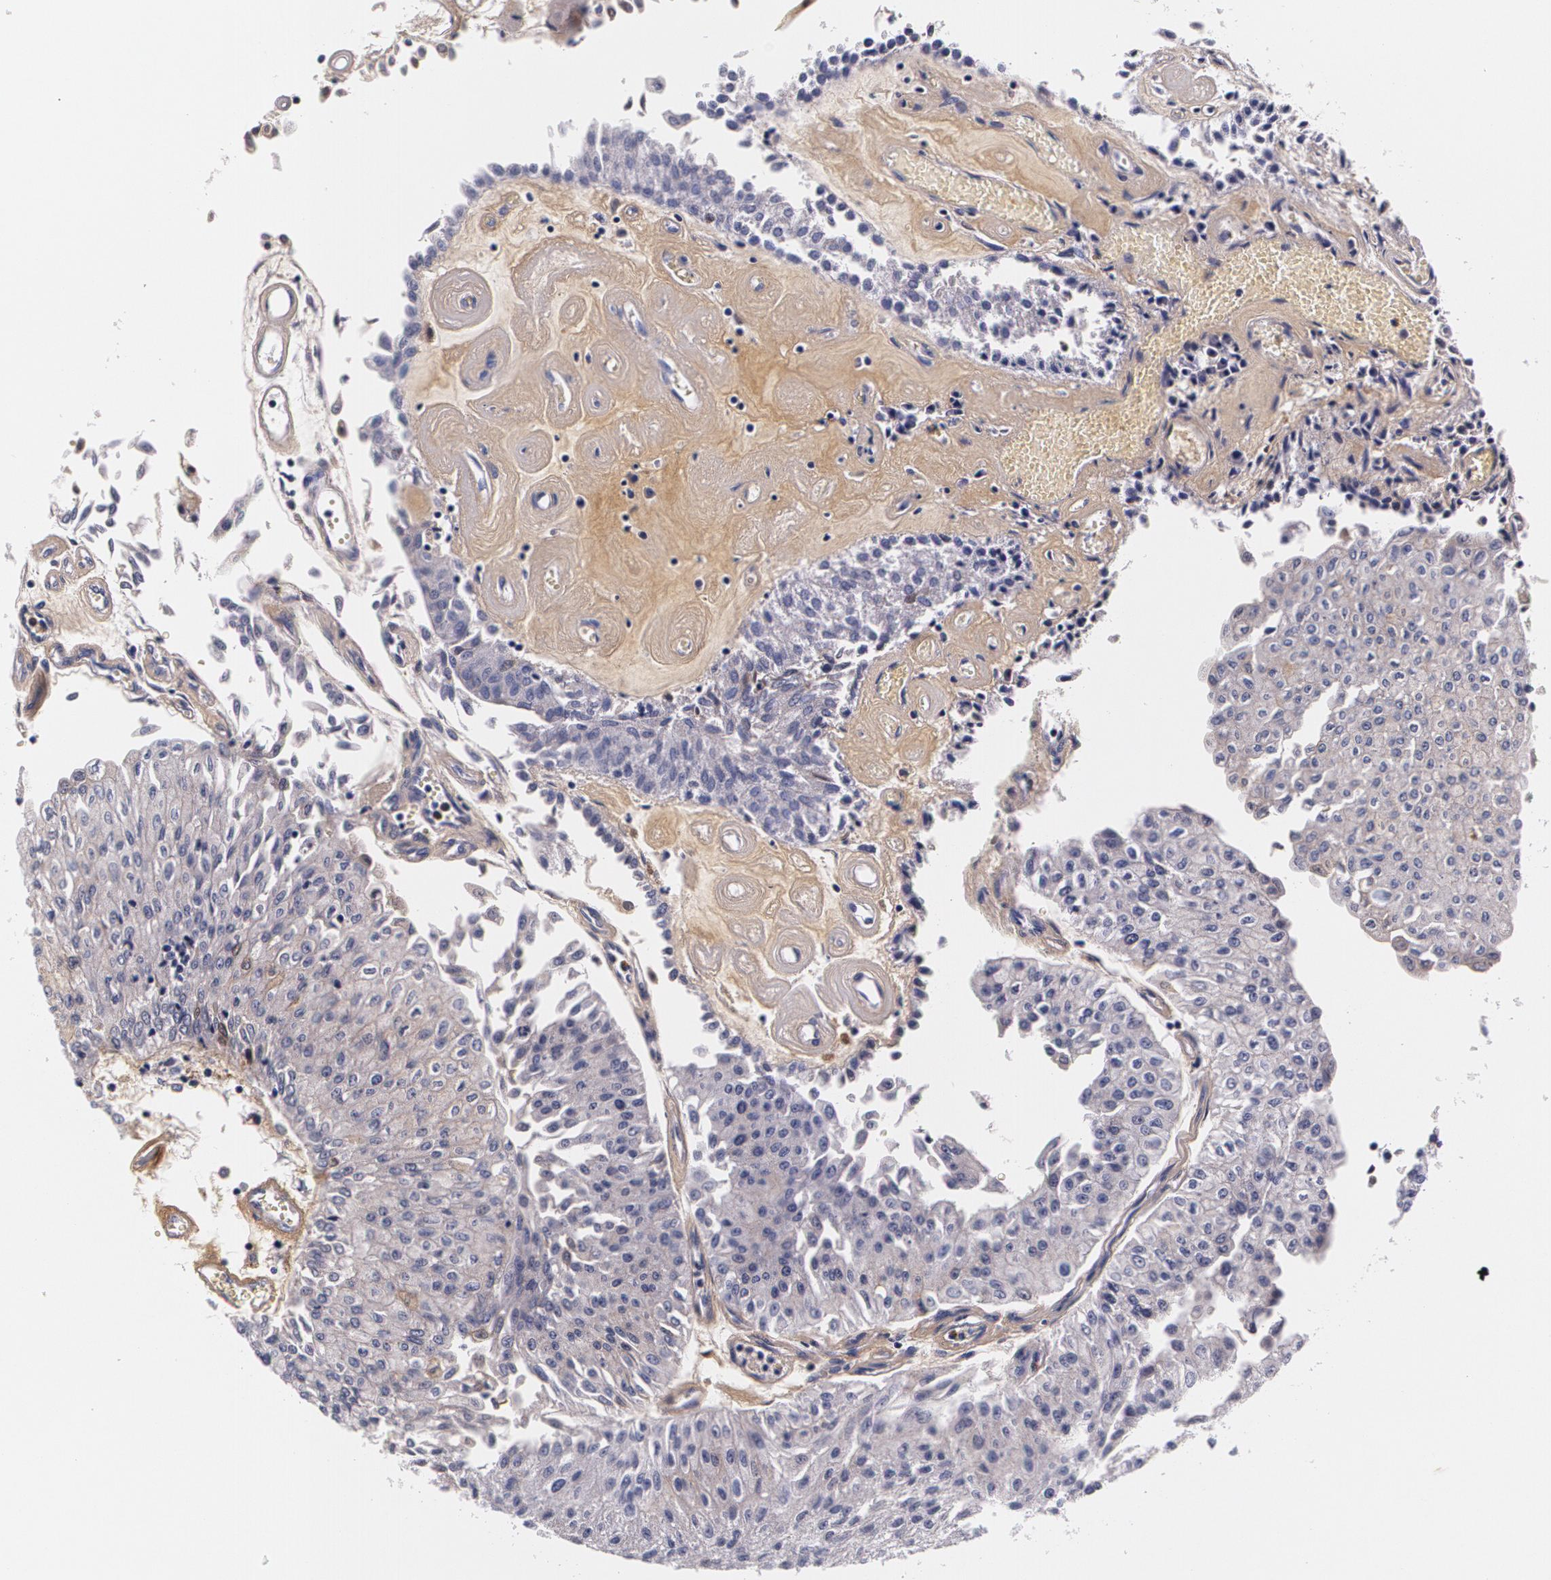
{"staining": {"intensity": "weak", "quantity": ">75%", "location": "cytoplasmic/membranous"}, "tissue": "urothelial cancer", "cell_type": "Tumor cells", "image_type": "cancer", "snomed": [{"axis": "morphology", "description": "Urothelial carcinoma, Low grade"}, {"axis": "topography", "description": "Urinary bladder"}], "caption": "The immunohistochemical stain labels weak cytoplasmic/membranous positivity in tumor cells of urothelial carcinoma (low-grade) tissue. (brown staining indicates protein expression, while blue staining denotes nuclei).", "gene": "TTR", "patient": {"sex": "male", "age": 86}}